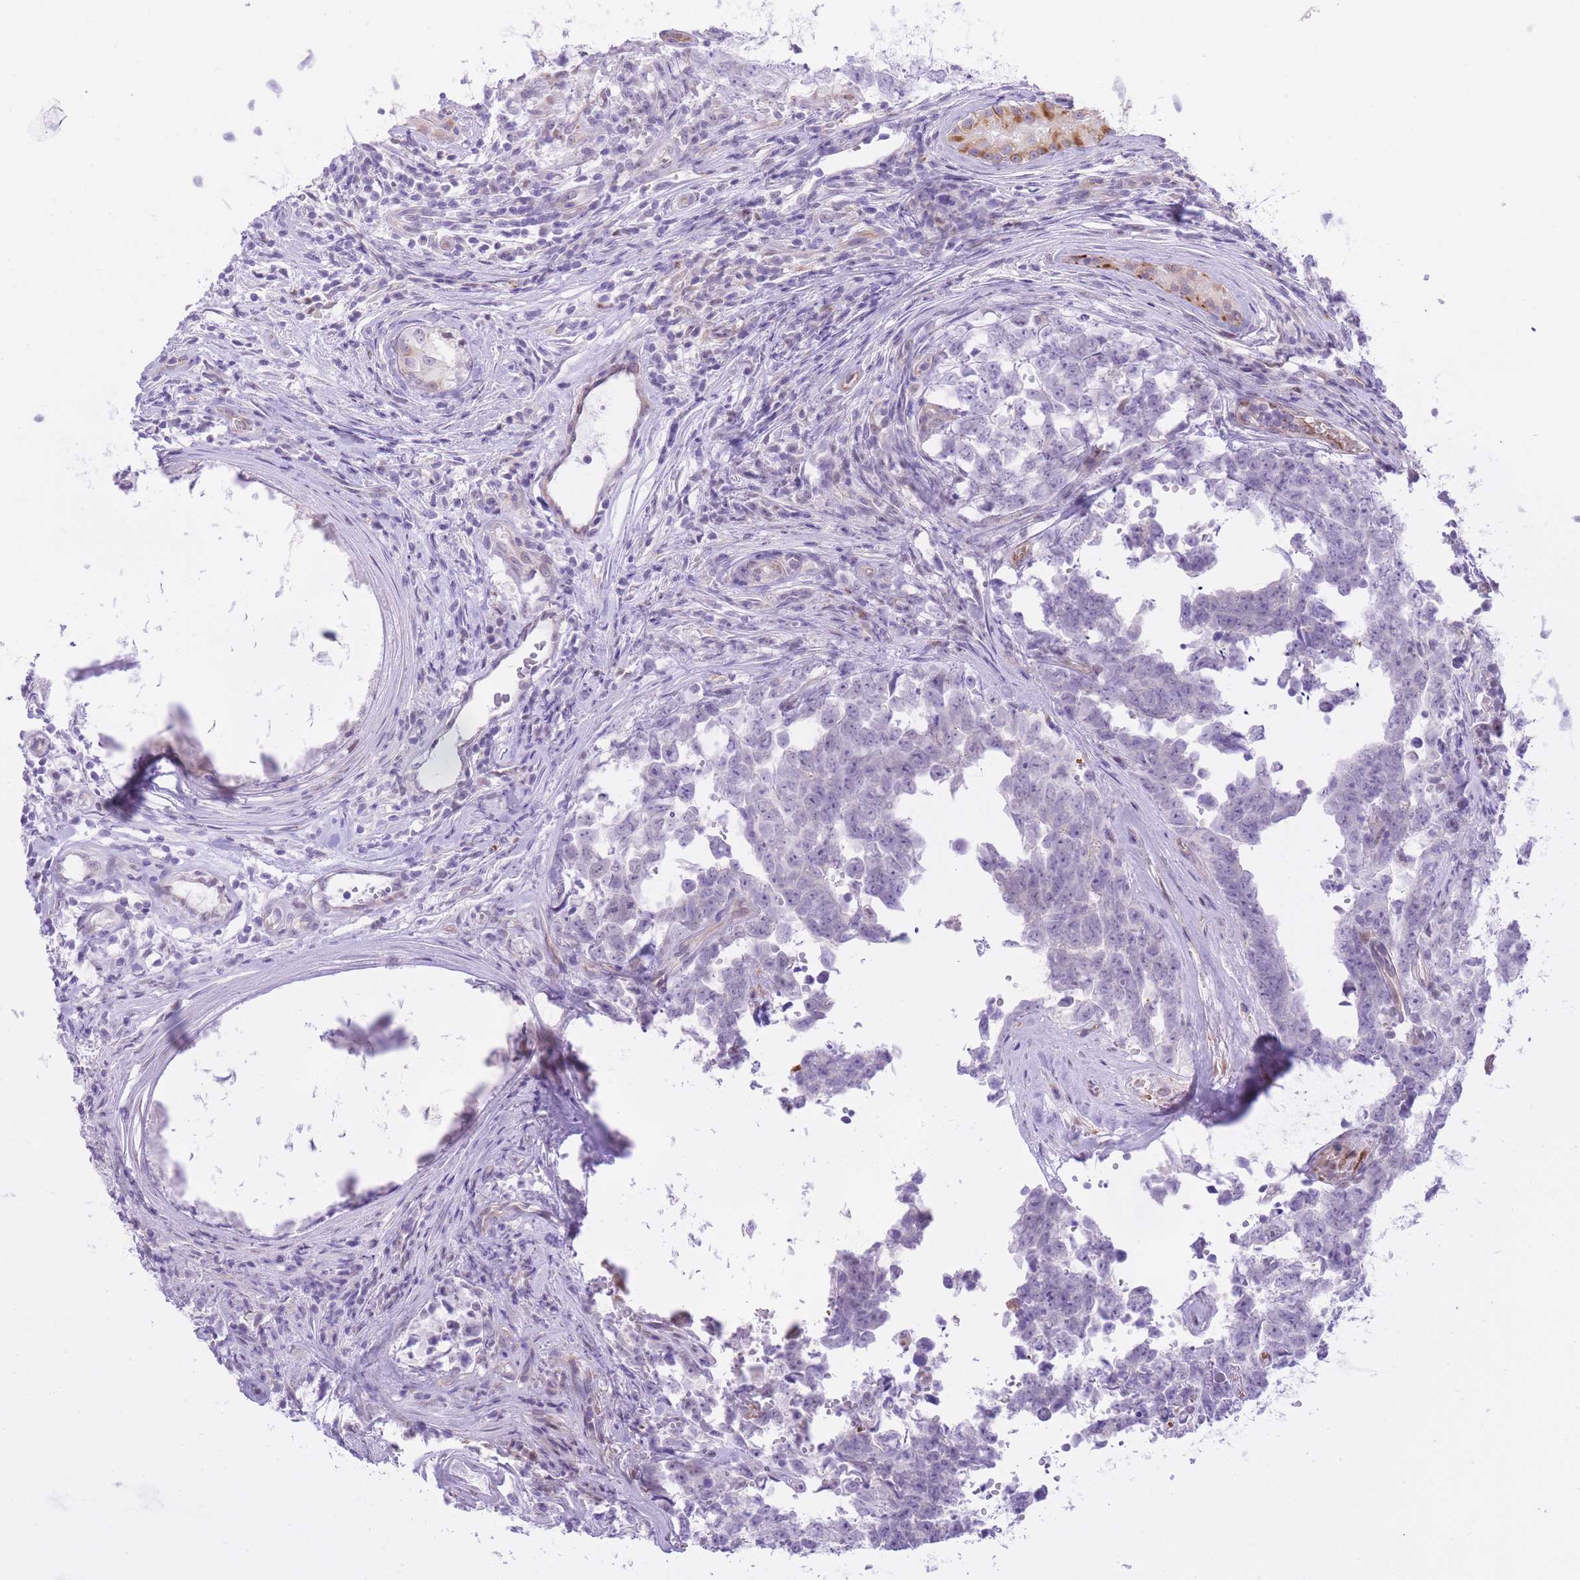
{"staining": {"intensity": "negative", "quantity": "none", "location": "none"}, "tissue": "testis cancer", "cell_type": "Tumor cells", "image_type": "cancer", "snomed": [{"axis": "morphology", "description": "Normal tissue, NOS"}, {"axis": "morphology", "description": "Carcinoma, Embryonal, NOS"}, {"axis": "topography", "description": "Testis"}, {"axis": "topography", "description": "Epididymis"}], "caption": "A high-resolution image shows immunohistochemistry (IHC) staining of testis embryonal carcinoma, which exhibits no significant expression in tumor cells.", "gene": "MEIOSIN", "patient": {"sex": "male", "age": 25}}